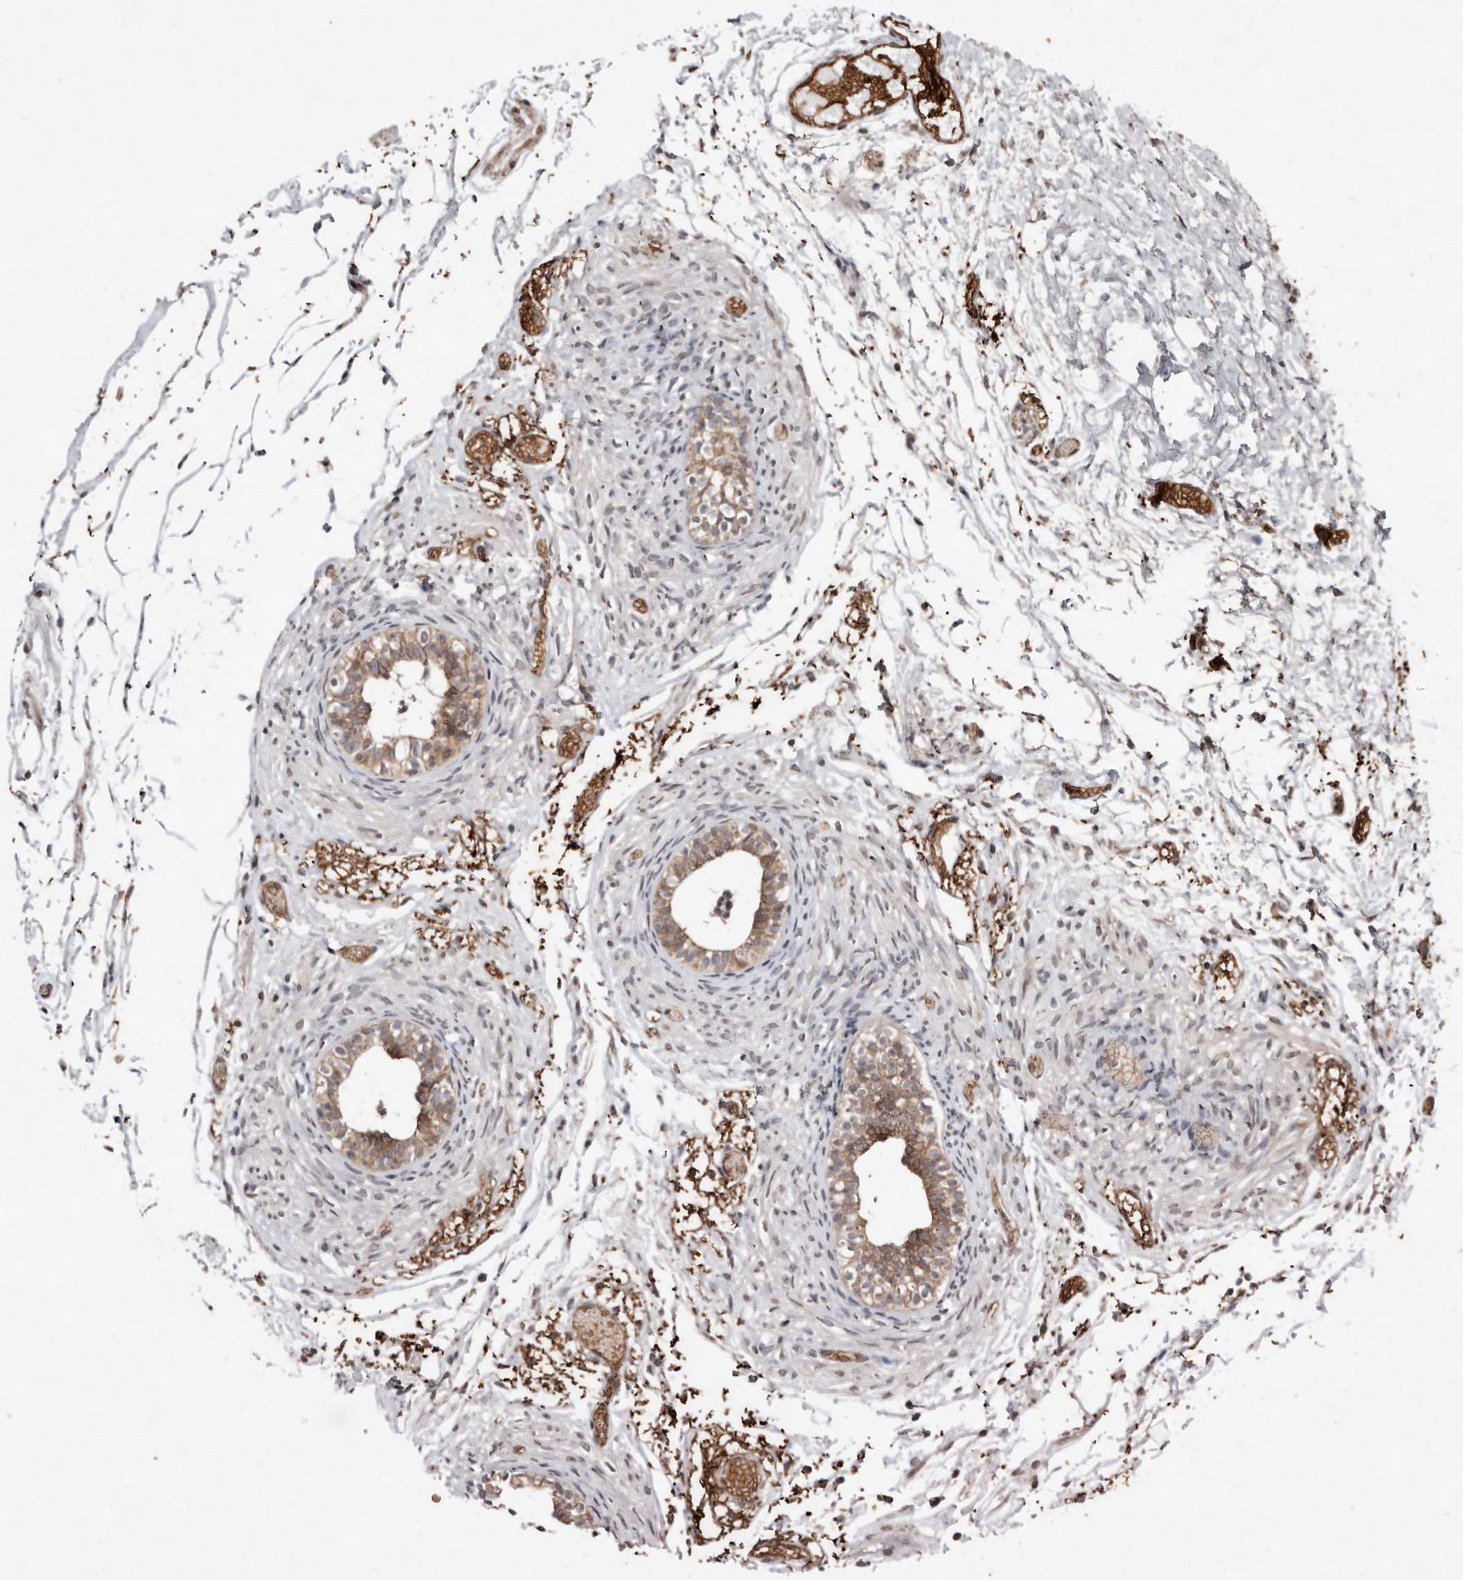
{"staining": {"intensity": "moderate", "quantity": ">75%", "location": "cytoplasmic/membranous"}, "tissue": "epididymis", "cell_type": "Glandular cells", "image_type": "normal", "snomed": [{"axis": "morphology", "description": "Normal tissue, NOS"}, {"axis": "topography", "description": "Epididymis"}], "caption": "This photomicrograph shows normal epididymis stained with IHC to label a protein in brown. The cytoplasmic/membranous of glandular cells show moderate positivity for the protein. Nuclei are counter-stained blue.", "gene": "DIP2C", "patient": {"sex": "male", "age": 5}}